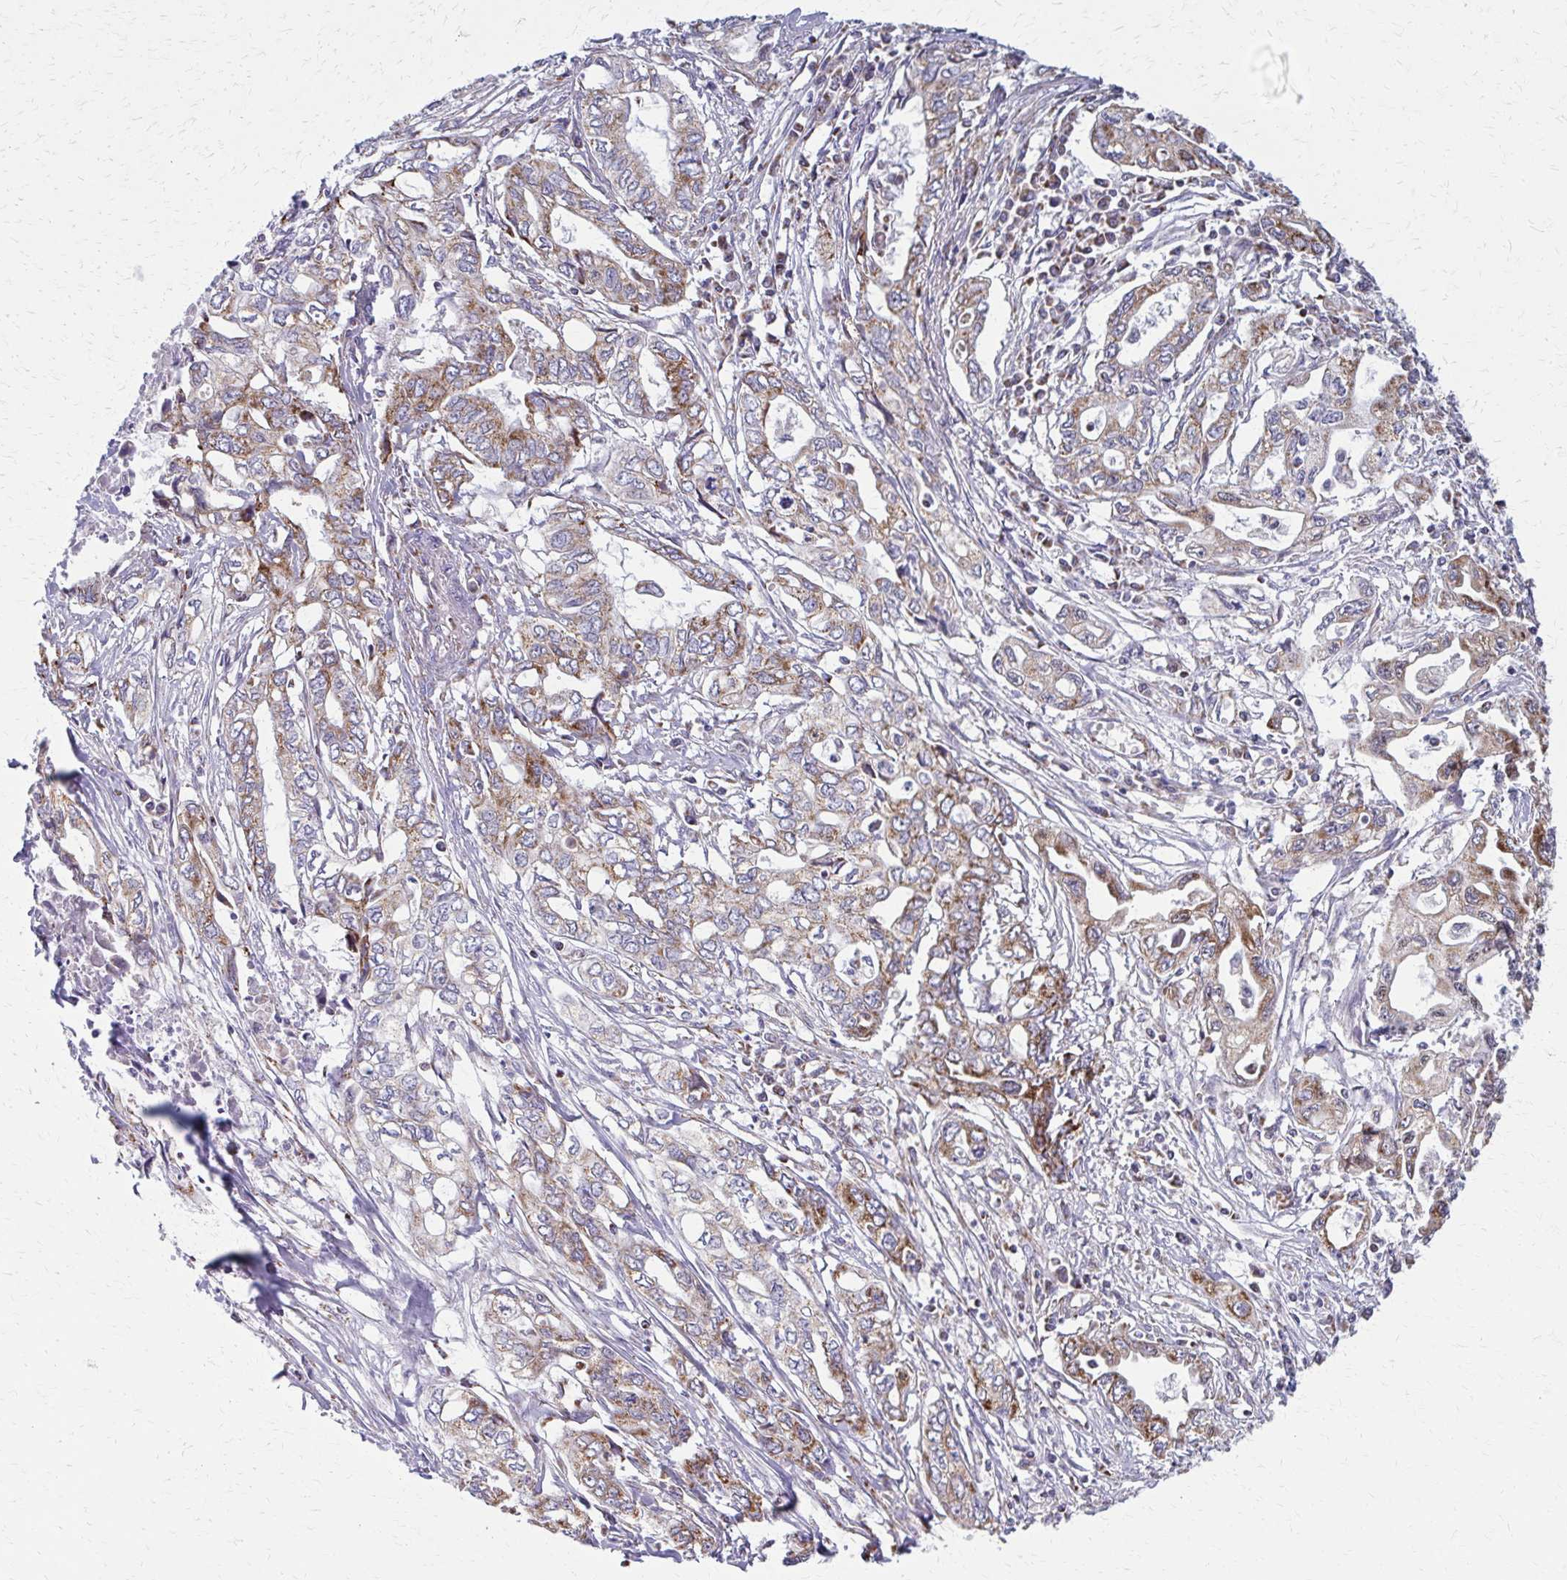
{"staining": {"intensity": "moderate", "quantity": ">75%", "location": "cytoplasmic/membranous"}, "tissue": "pancreatic cancer", "cell_type": "Tumor cells", "image_type": "cancer", "snomed": [{"axis": "morphology", "description": "Adenocarcinoma, NOS"}, {"axis": "topography", "description": "Pancreas"}], "caption": "DAB (3,3'-diaminobenzidine) immunohistochemical staining of human pancreatic cancer (adenocarcinoma) demonstrates moderate cytoplasmic/membranous protein expression in approximately >75% of tumor cells.", "gene": "TVP23A", "patient": {"sex": "male", "age": 68}}